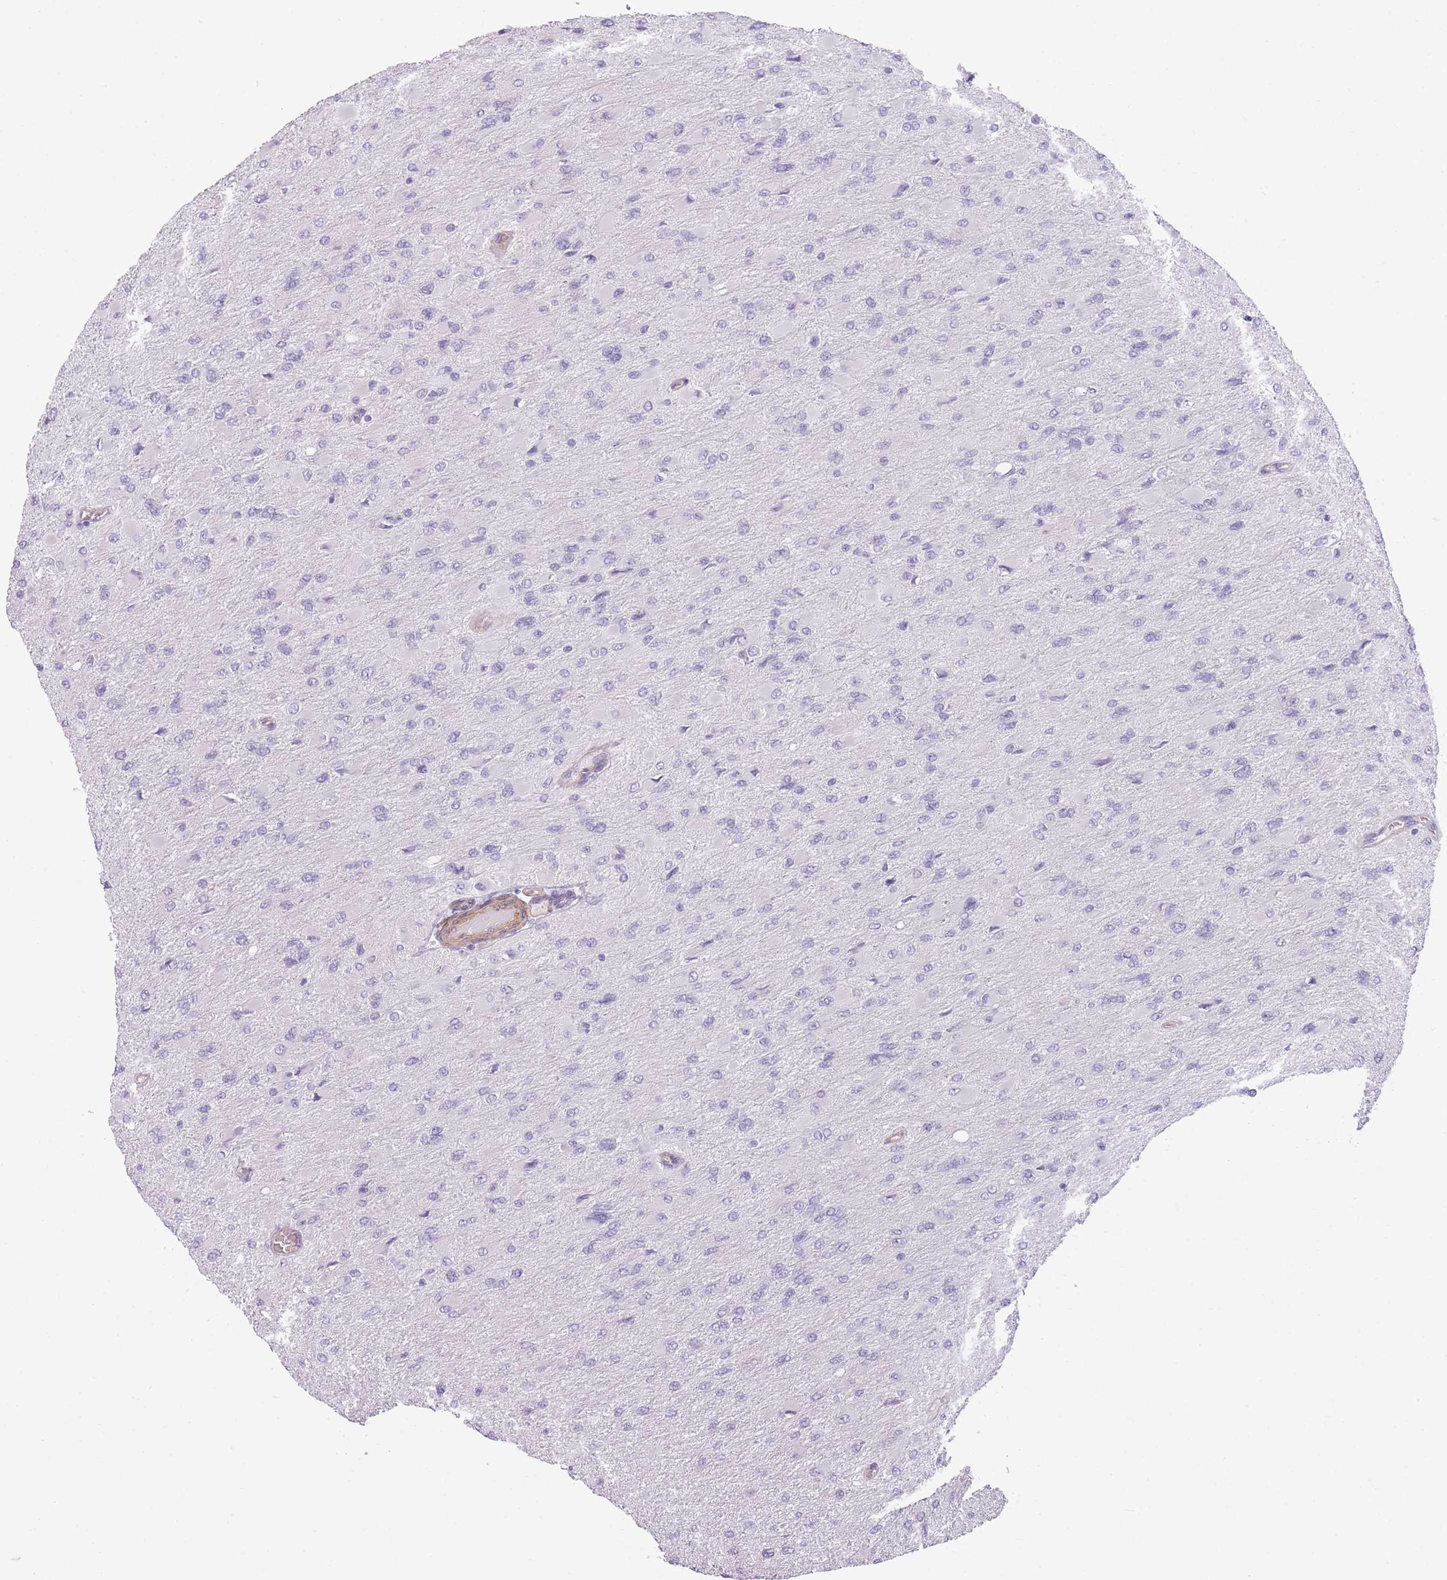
{"staining": {"intensity": "negative", "quantity": "none", "location": "none"}, "tissue": "glioma", "cell_type": "Tumor cells", "image_type": "cancer", "snomed": [{"axis": "morphology", "description": "Glioma, malignant, High grade"}, {"axis": "topography", "description": "Cerebral cortex"}], "caption": "Glioma stained for a protein using immunohistochemistry reveals no expression tumor cells.", "gene": "OR6B3", "patient": {"sex": "female", "age": 36}}